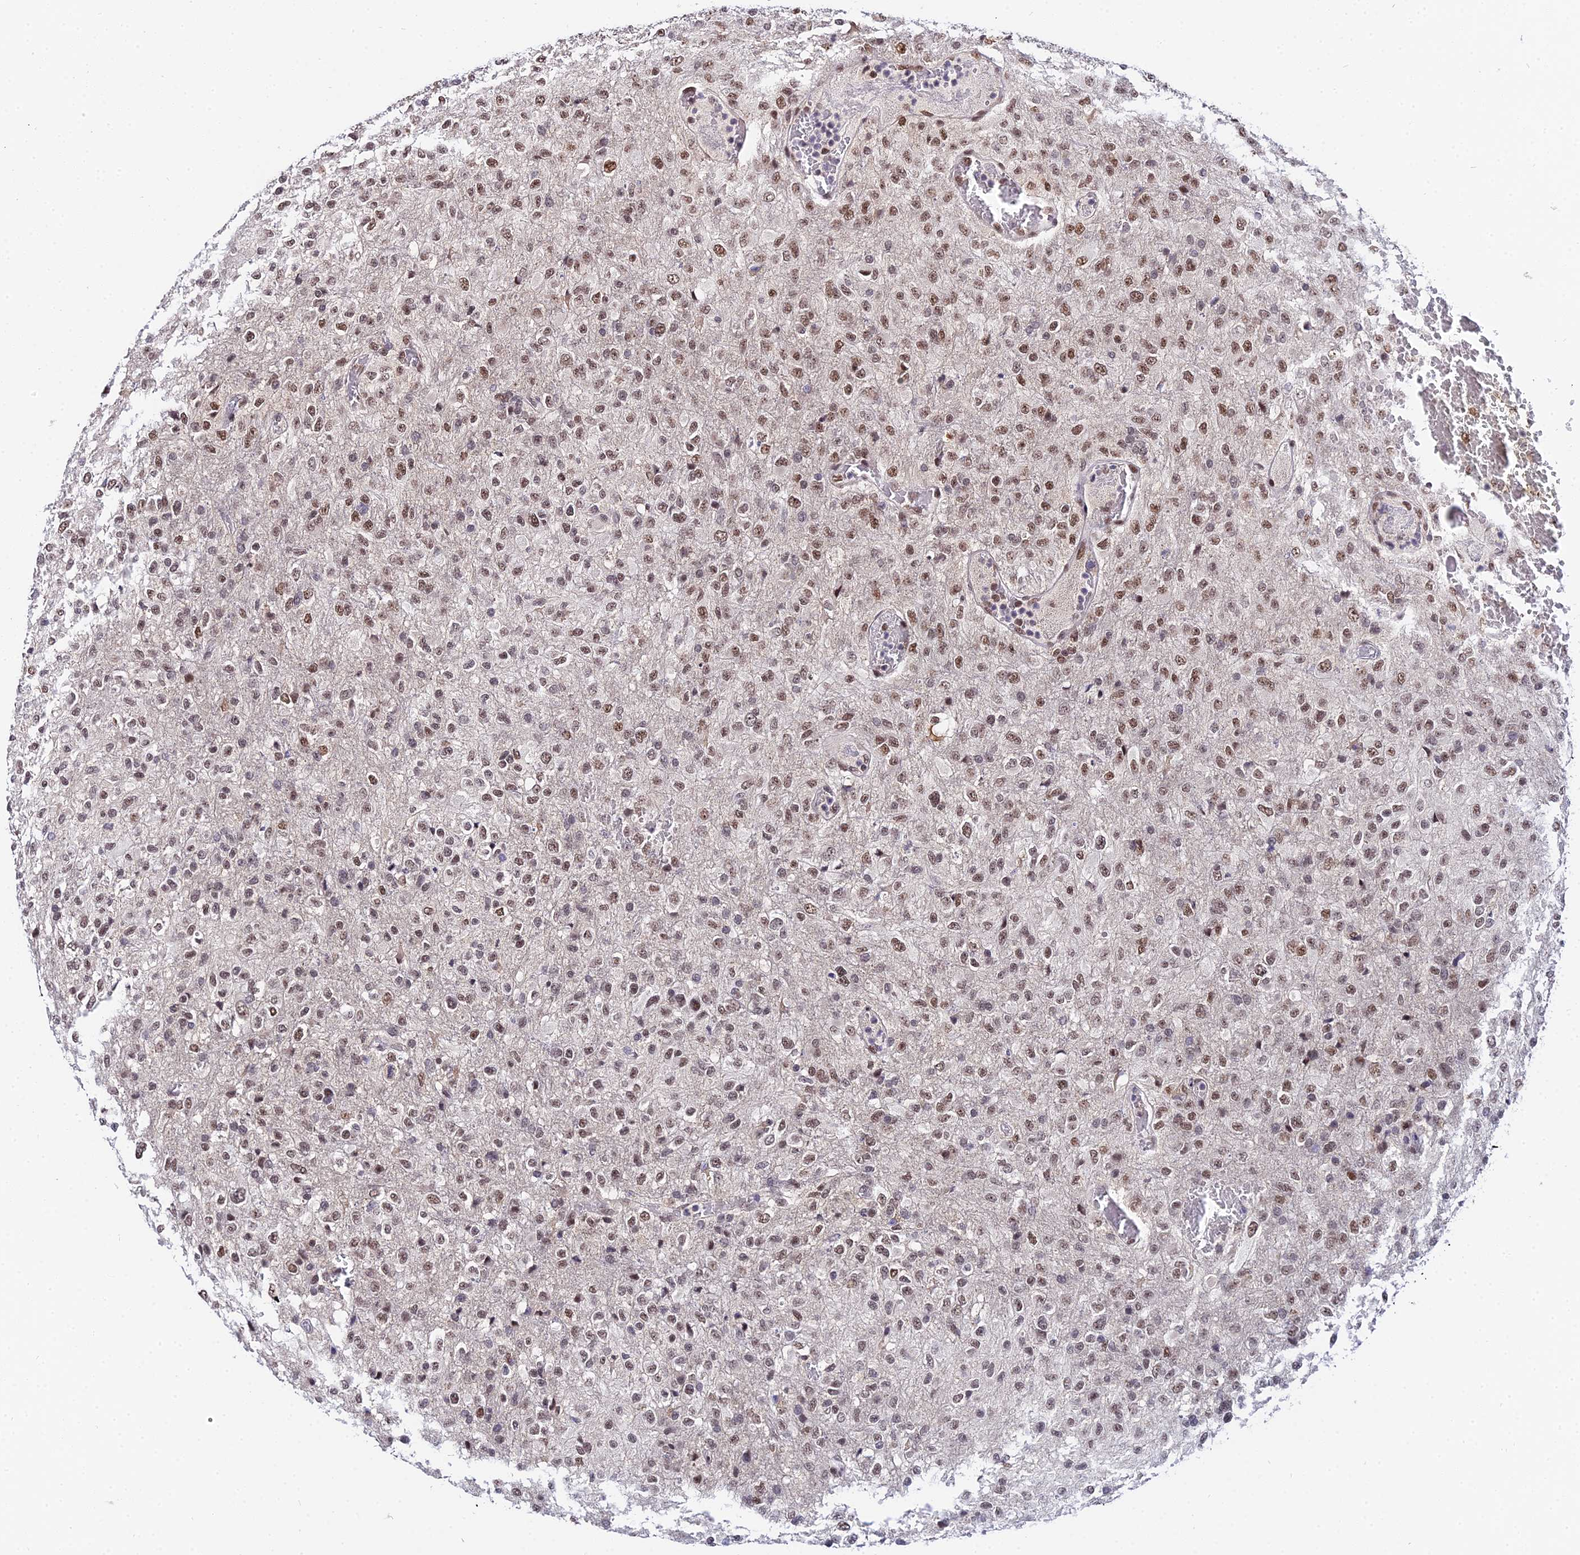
{"staining": {"intensity": "moderate", "quantity": ">75%", "location": "nuclear"}, "tissue": "glioma", "cell_type": "Tumor cells", "image_type": "cancer", "snomed": [{"axis": "morphology", "description": "Glioma, malignant, High grade"}, {"axis": "topography", "description": "Brain"}], "caption": "Protein positivity by immunohistochemistry (IHC) shows moderate nuclear staining in about >75% of tumor cells in high-grade glioma (malignant).", "gene": "EXOSC3", "patient": {"sex": "female", "age": 74}}